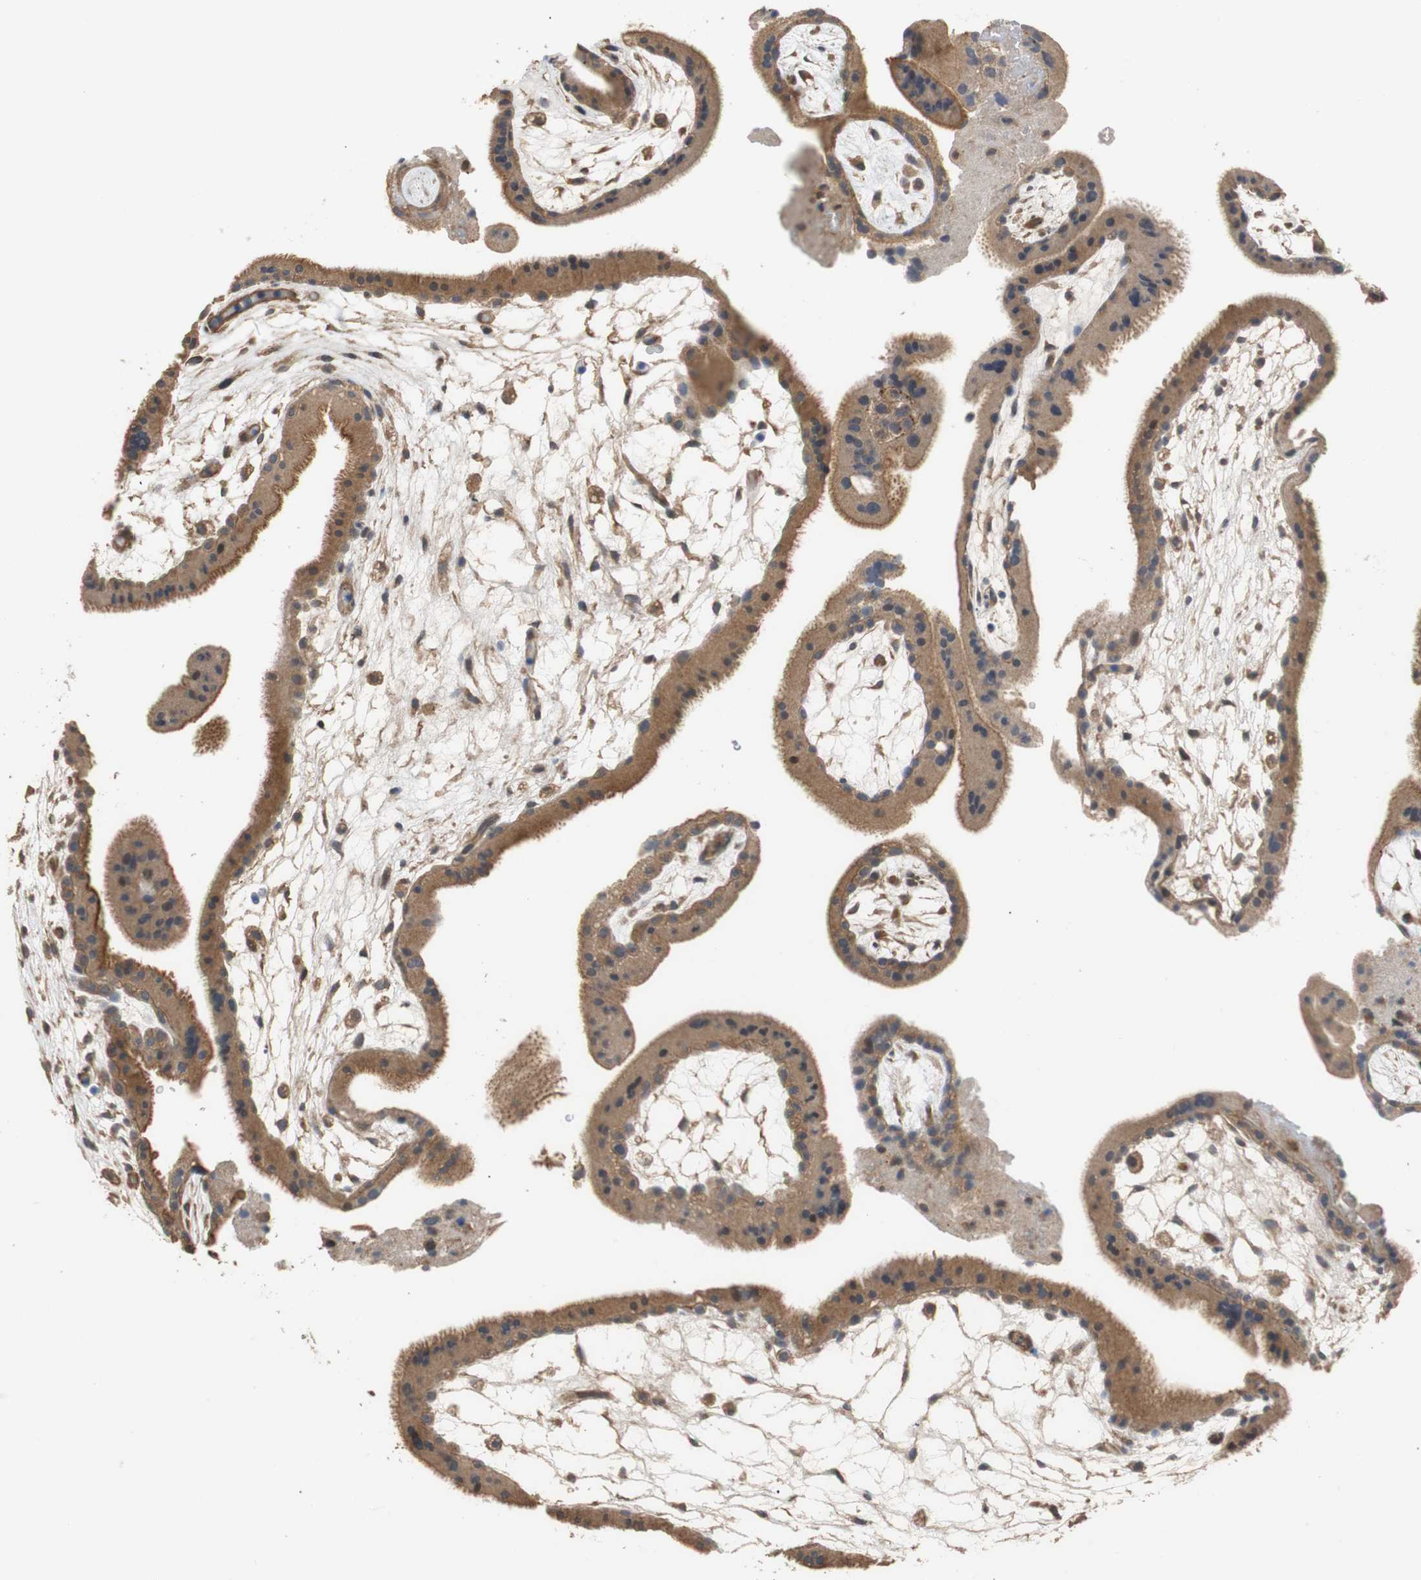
{"staining": {"intensity": "weak", "quantity": ">75%", "location": "cytoplasmic/membranous"}, "tissue": "placenta", "cell_type": "Decidual cells", "image_type": "normal", "snomed": [{"axis": "morphology", "description": "Normal tissue, NOS"}, {"axis": "topography", "description": "Placenta"}], "caption": "Decidual cells reveal low levels of weak cytoplasmic/membranous expression in approximately >75% of cells in normal placenta.", "gene": "MAP4K2", "patient": {"sex": "female", "age": 19}}